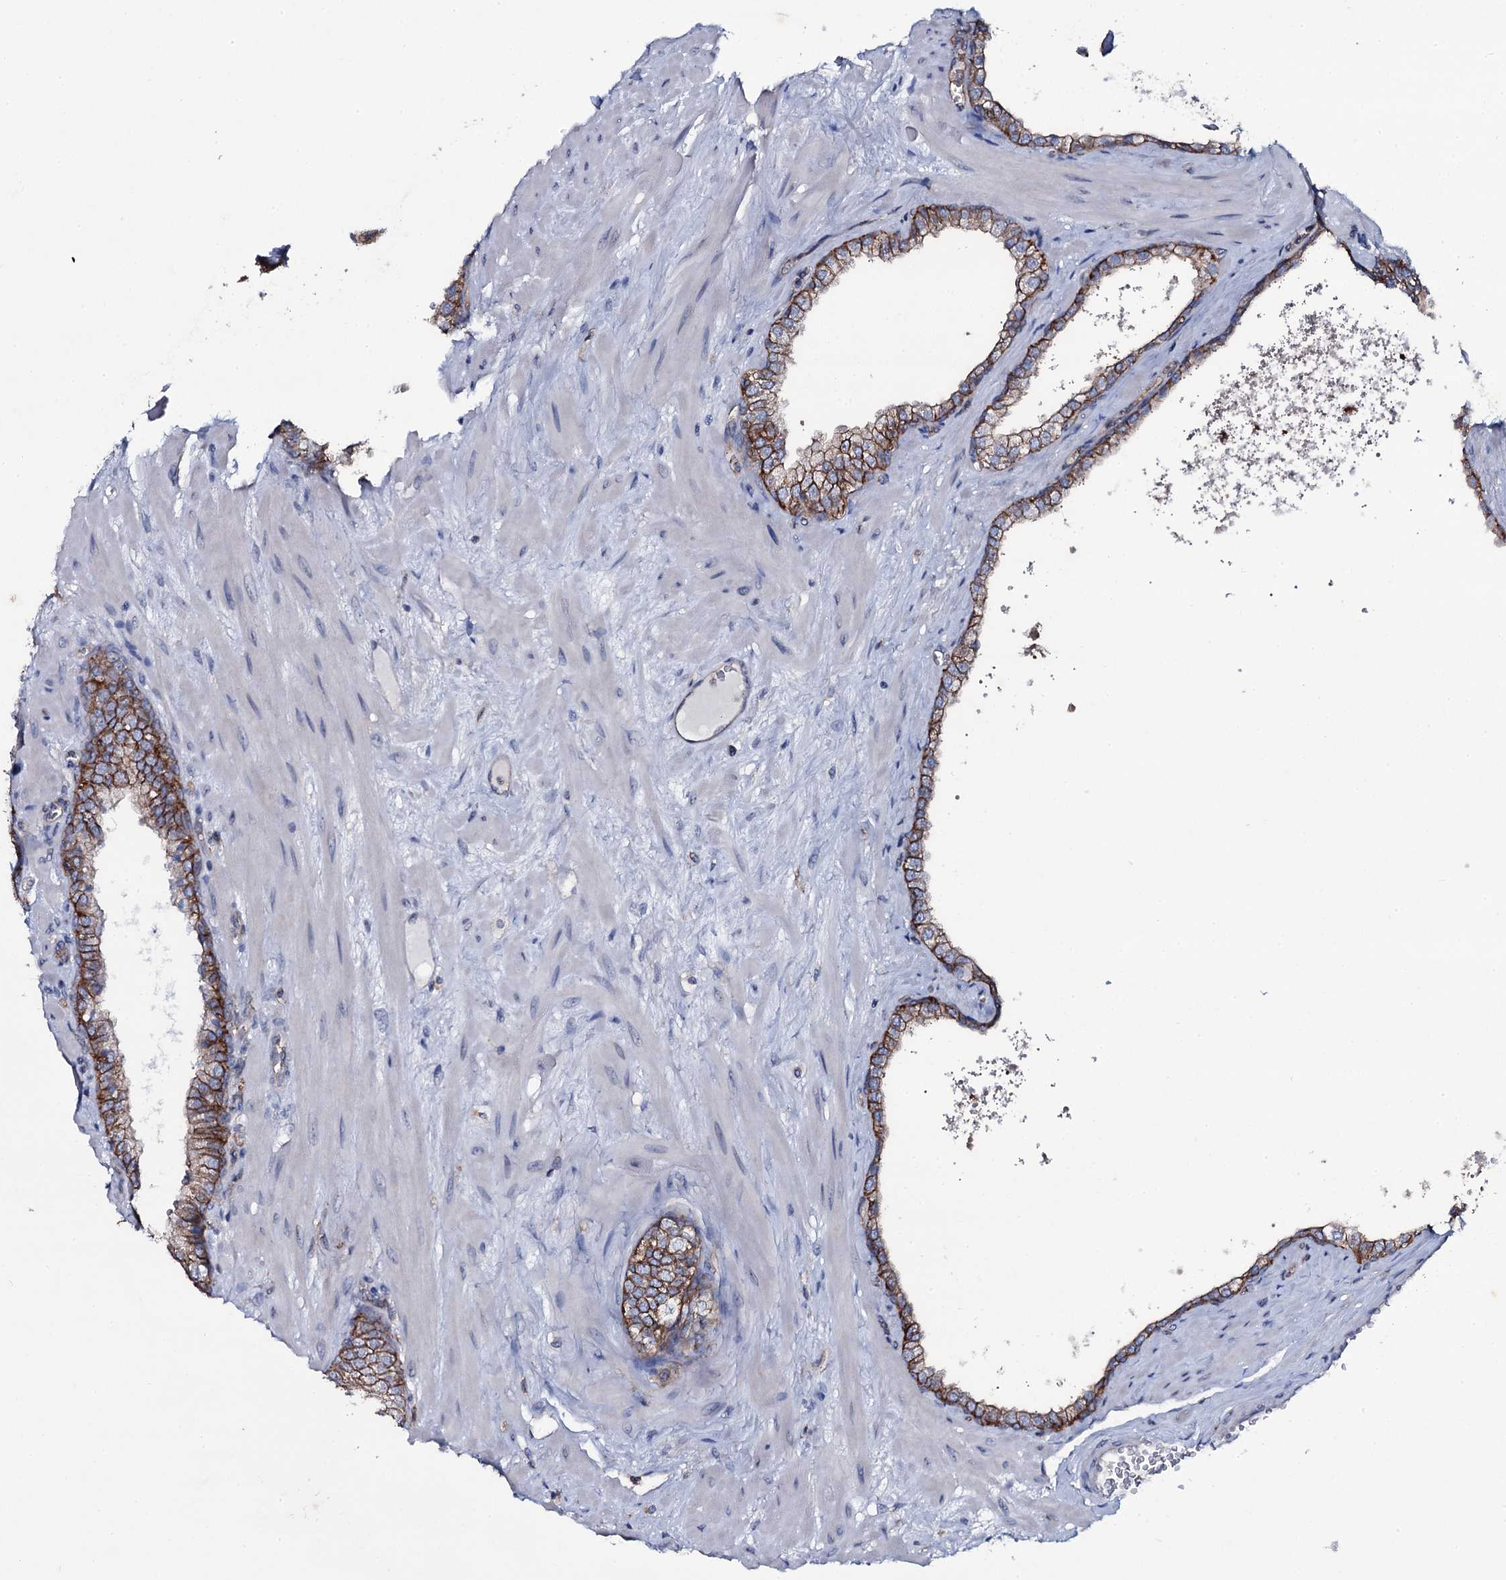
{"staining": {"intensity": "strong", "quantity": ">75%", "location": "cytoplasmic/membranous"}, "tissue": "prostate", "cell_type": "Glandular cells", "image_type": "normal", "snomed": [{"axis": "morphology", "description": "Normal tissue, NOS"}, {"axis": "topography", "description": "Prostate"}], "caption": "Protein staining of normal prostate displays strong cytoplasmic/membranous positivity in about >75% of glandular cells.", "gene": "SNAP23", "patient": {"sex": "male", "age": 60}}